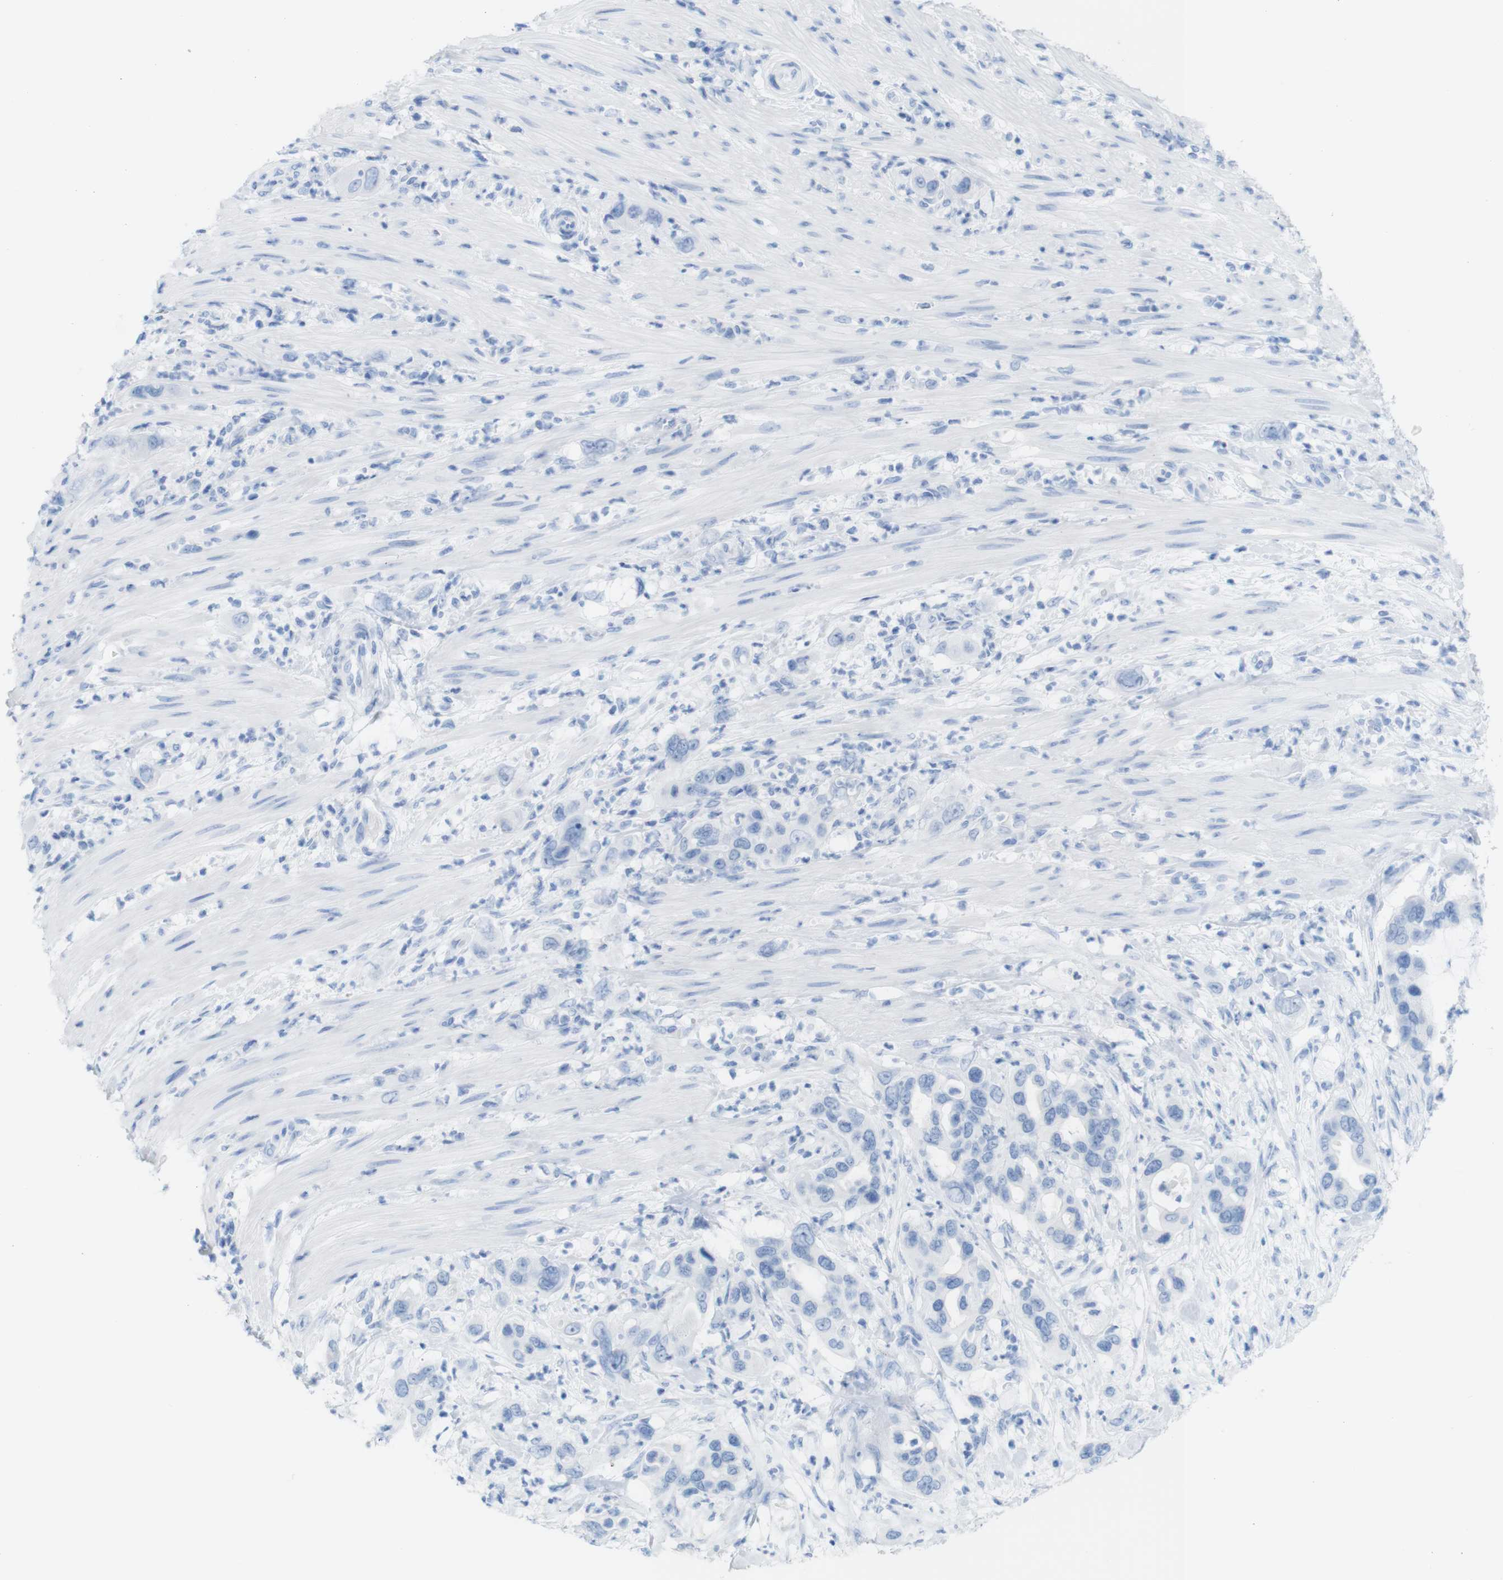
{"staining": {"intensity": "negative", "quantity": "none", "location": "none"}, "tissue": "pancreatic cancer", "cell_type": "Tumor cells", "image_type": "cancer", "snomed": [{"axis": "morphology", "description": "Adenocarcinoma, NOS"}, {"axis": "topography", "description": "Pancreas"}], "caption": "Histopathology image shows no significant protein staining in tumor cells of adenocarcinoma (pancreatic). (DAB IHC, high magnification).", "gene": "MYH7", "patient": {"sex": "female", "age": 71}}